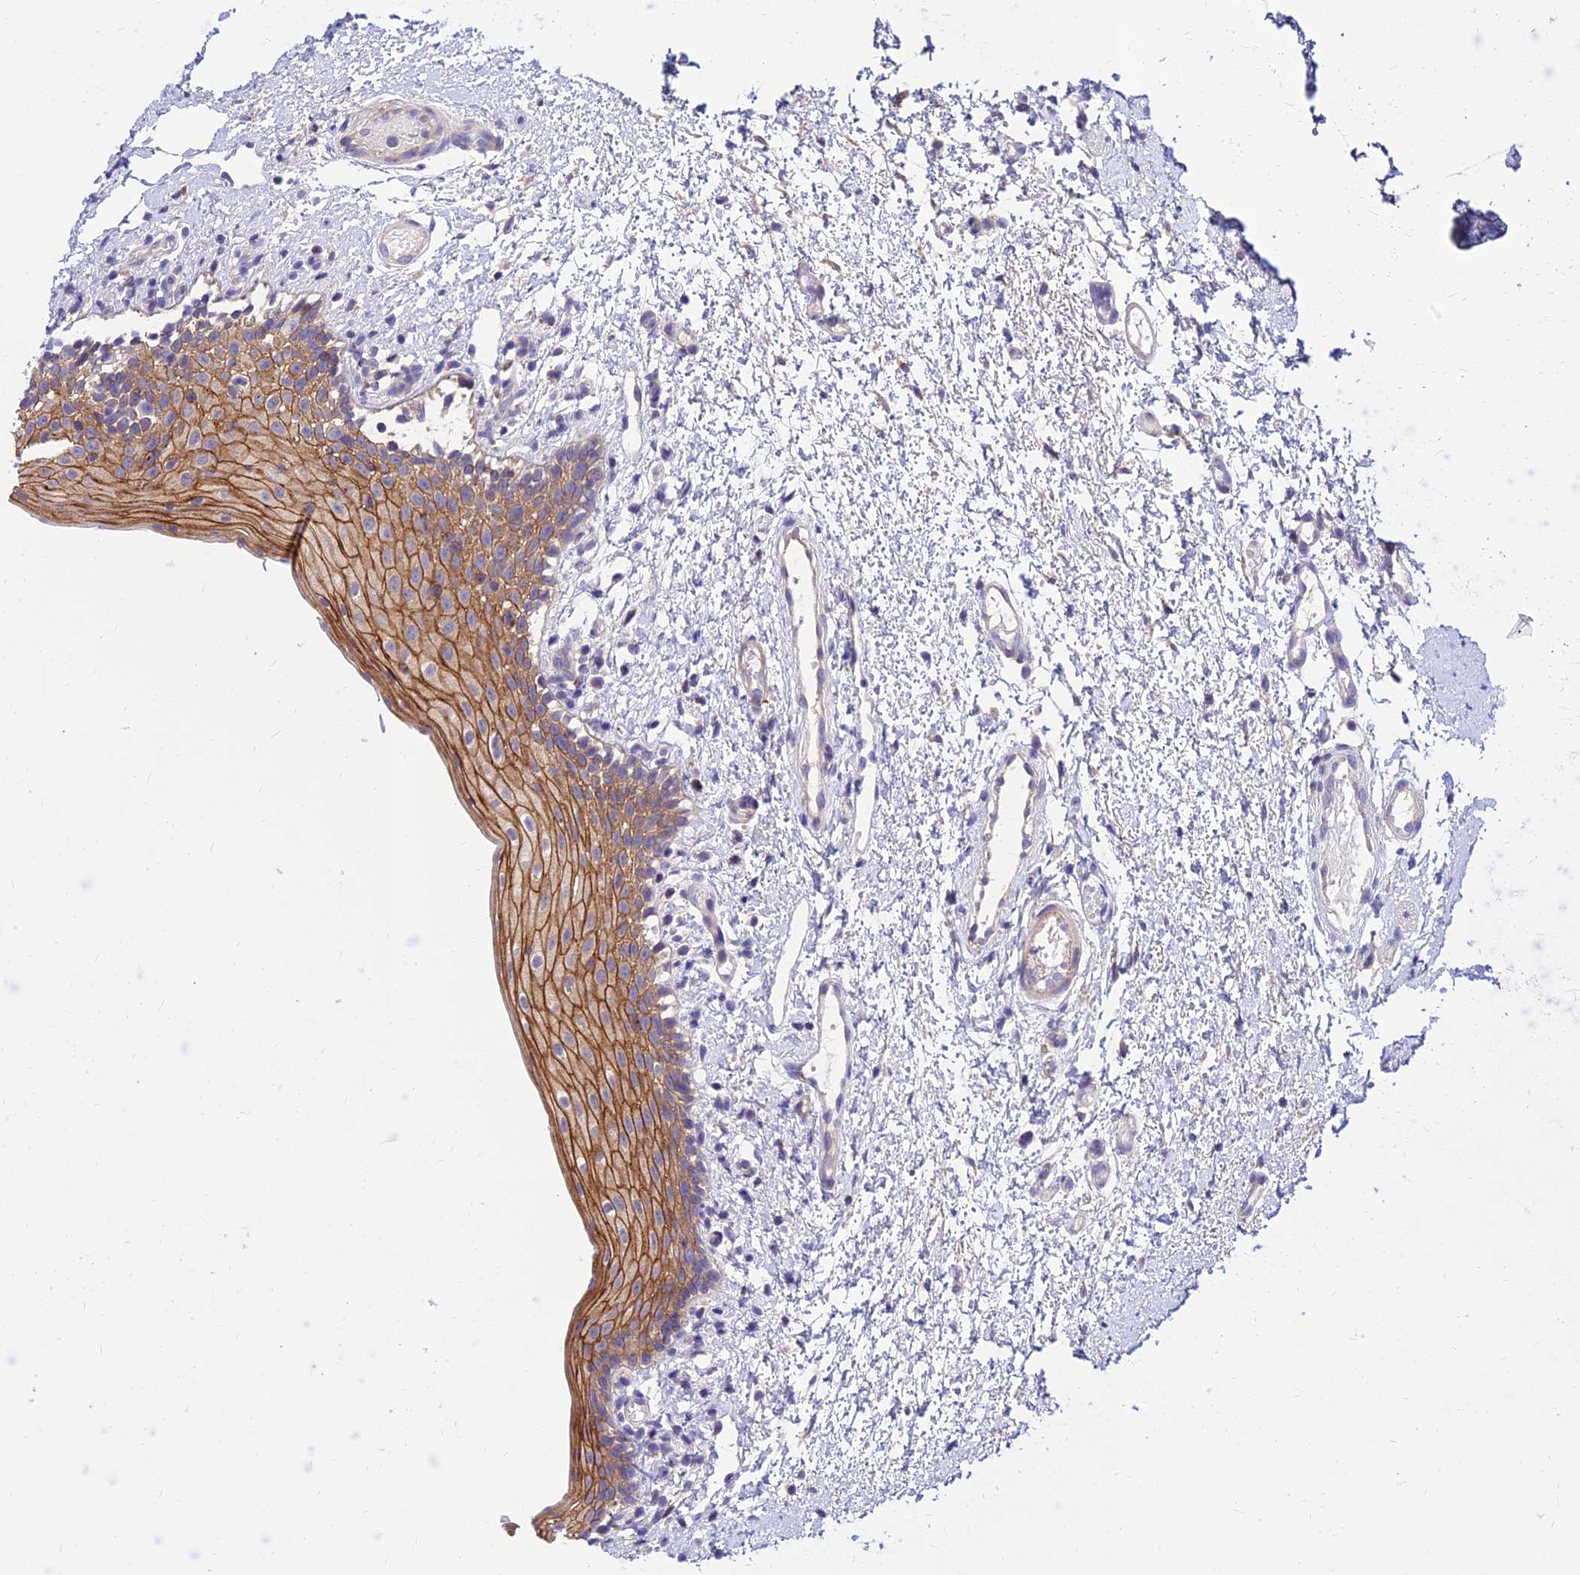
{"staining": {"intensity": "moderate", "quantity": ">75%", "location": "cytoplasmic/membranous"}, "tissue": "oral mucosa", "cell_type": "Squamous epithelial cells", "image_type": "normal", "snomed": [{"axis": "morphology", "description": "Normal tissue, NOS"}, {"axis": "topography", "description": "Oral tissue"}], "caption": "DAB immunohistochemical staining of normal oral mucosa exhibits moderate cytoplasmic/membranous protein staining in about >75% of squamous epithelial cells.", "gene": "C6orf132", "patient": {"sex": "female", "age": 13}}